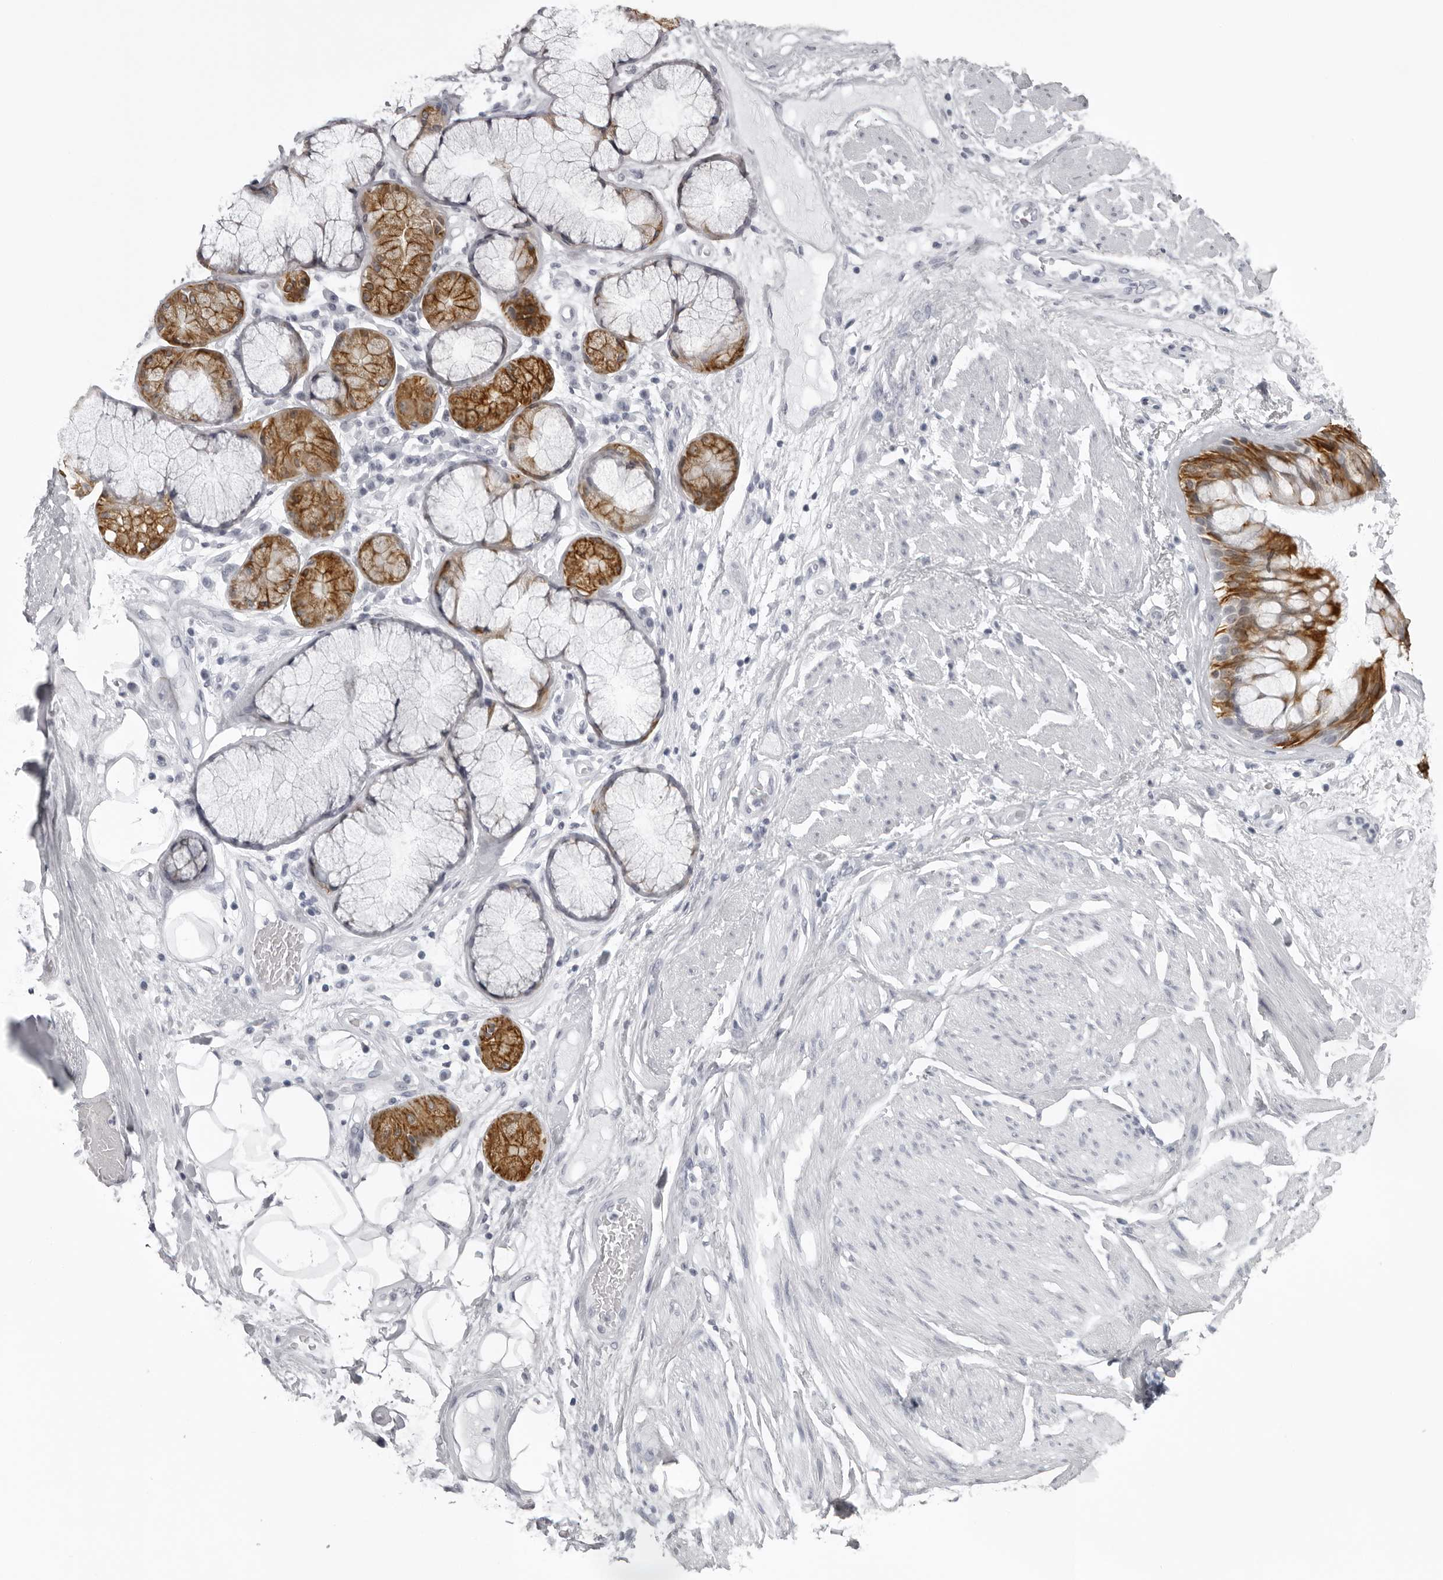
{"staining": {"intensity": "negative", "quantity": "none", "location": "none"}, "tissue": "adipose tissue", "cell_type": "Adipocytes", "image_type": "normal", "snomed": [{"axis": "morphology", "description": "Normal tissue, NOS"}, {"axis": "topography", "description": "Bronchus"}], "caption": "IHC photomicrograph of unremarkable adipose tissue: human adipose tissue stained with DAB displays no significant protein expression in adipocytes.", "gene": "UROD", "patient": {"sex": "male", "age": 66}}